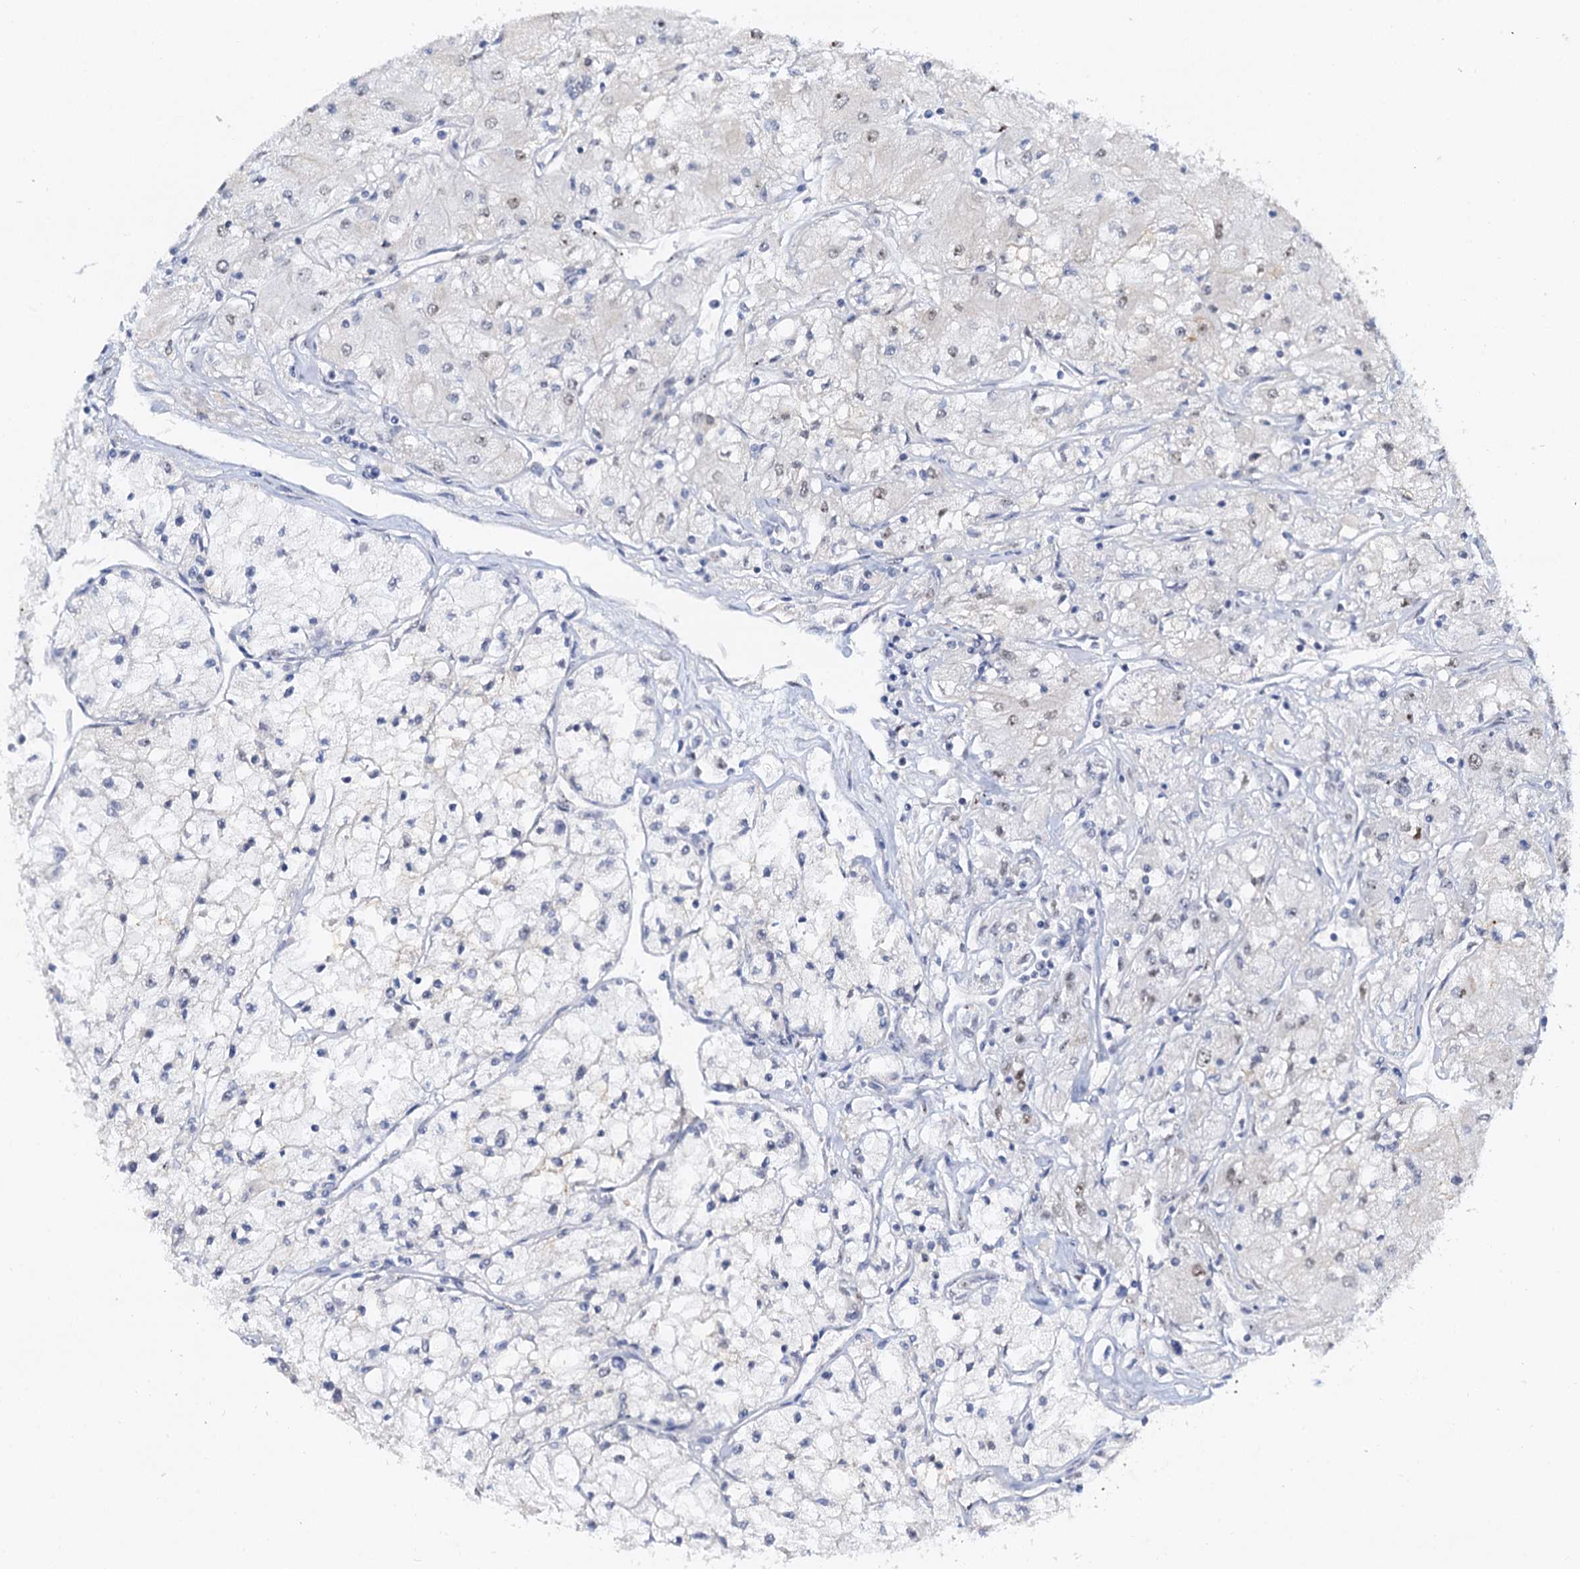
{"staining": {"intensity": "weak", "quantity": "<25%", "location": "nuclear"}, "tissue": "renal cancer", "cell_type": "Tumor cells", "image_type": "cancer", "snomed": [{"axis": "morphology", "description": "Adenocarcinoma, NOS"}, {"axis": "topography", "description": "Kidney"}], "caption": "Tumor cells show no significant expression in adenocarcinoma (renal).", "gene": "NOP2", "patient": {"sex": "male", "age": 80}}